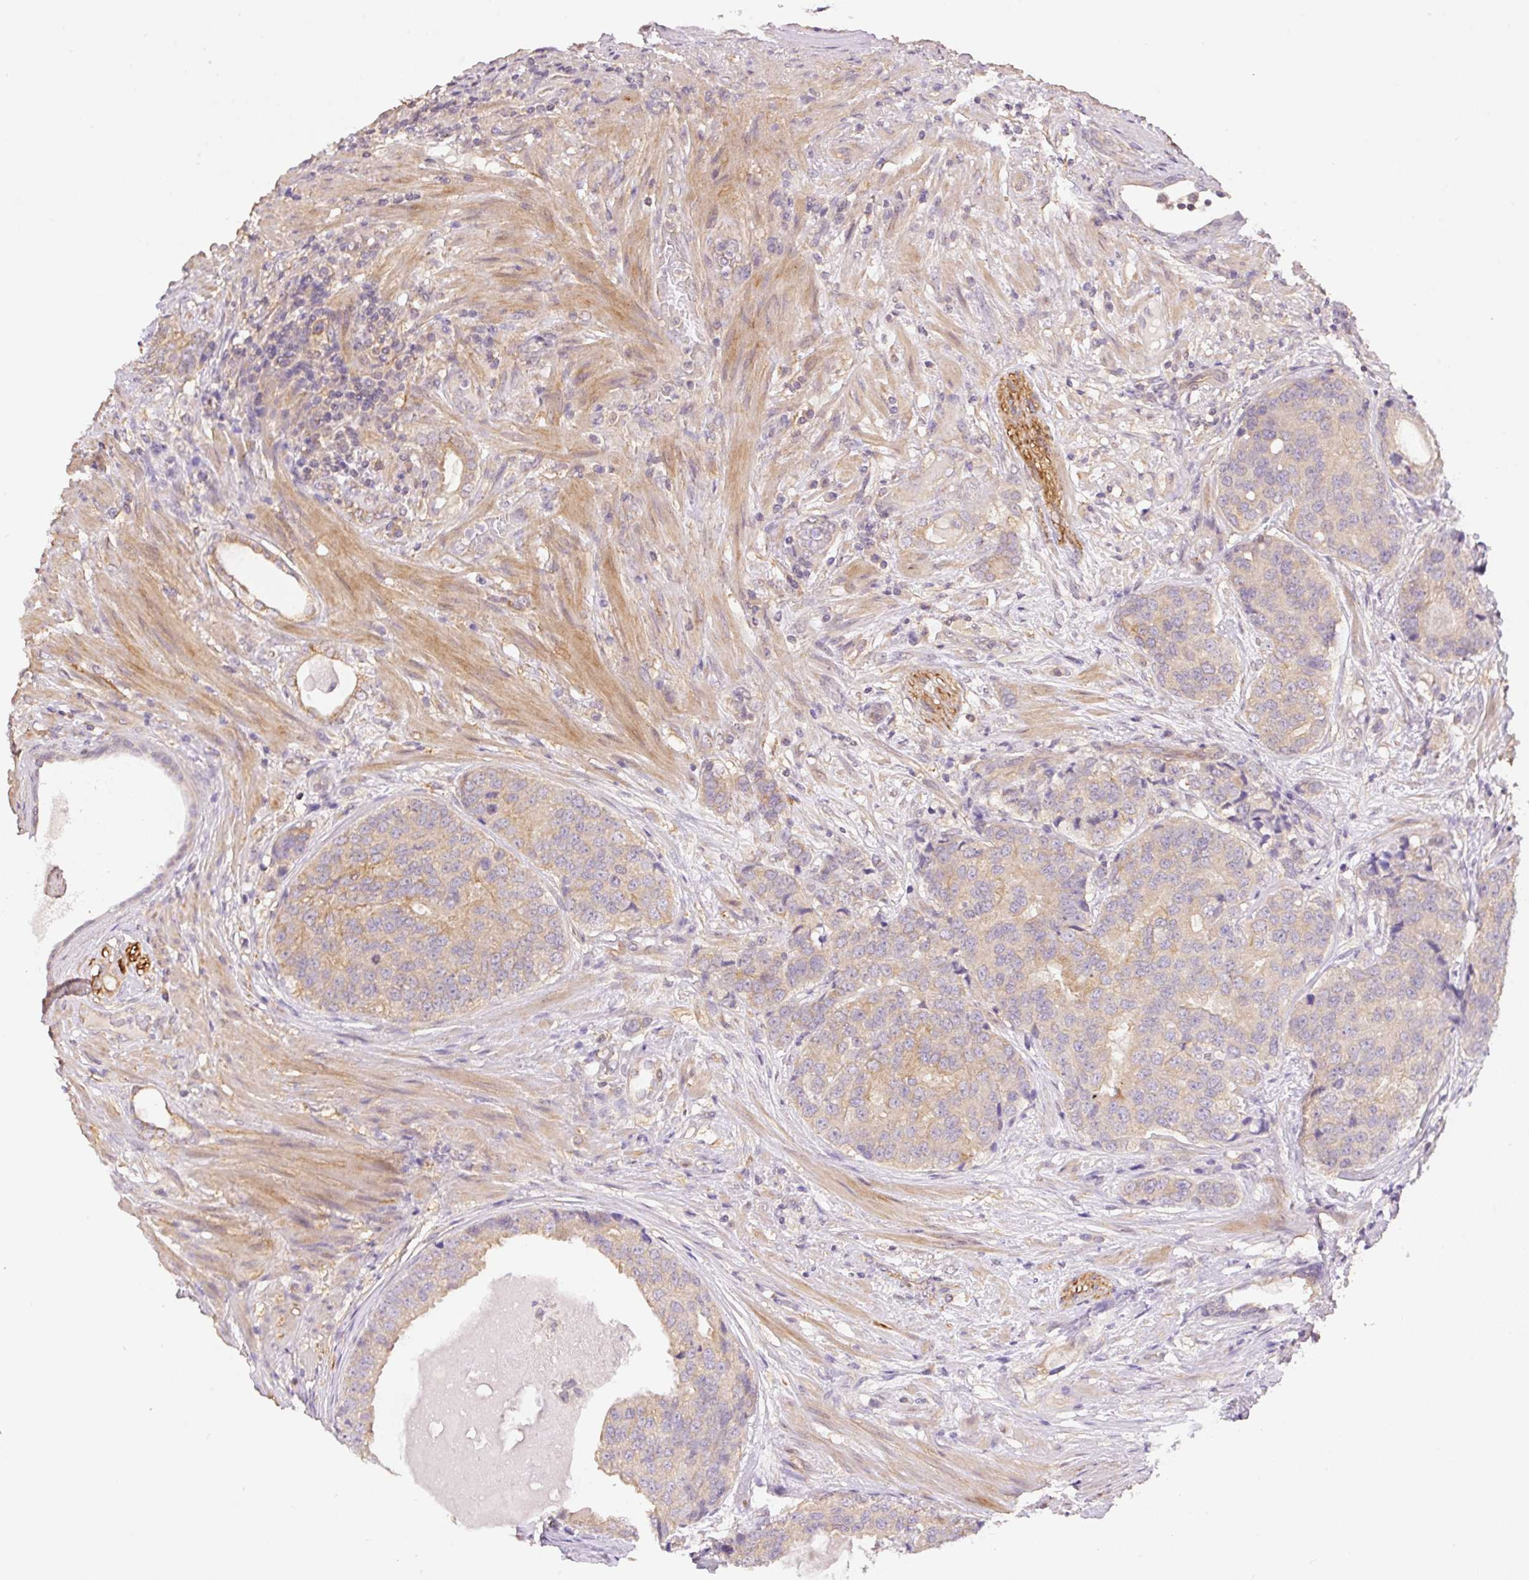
{"staining": {"intensity": "moderate", "quantity": "<25%", "location": "cytoplasmic/membranous"}, "tissue": "prostate cancer", "cell_type": "Tumor cells", "image_type": "cancer", "snomed": [{"axis": "morphology", "description": "Adenocarcinoma, High grade"}, {"axis": "topography", "description": "Prostate"}], "caption": "There is low levels of moderate cytoplasmic/membranous expression in tumor cells of prostate high-grade adenocarcinoma, as demonstrated by immunohistochemical staining (brown color).", "gene": "COX8A", "patient": {"sex": "male", "age": 68}}